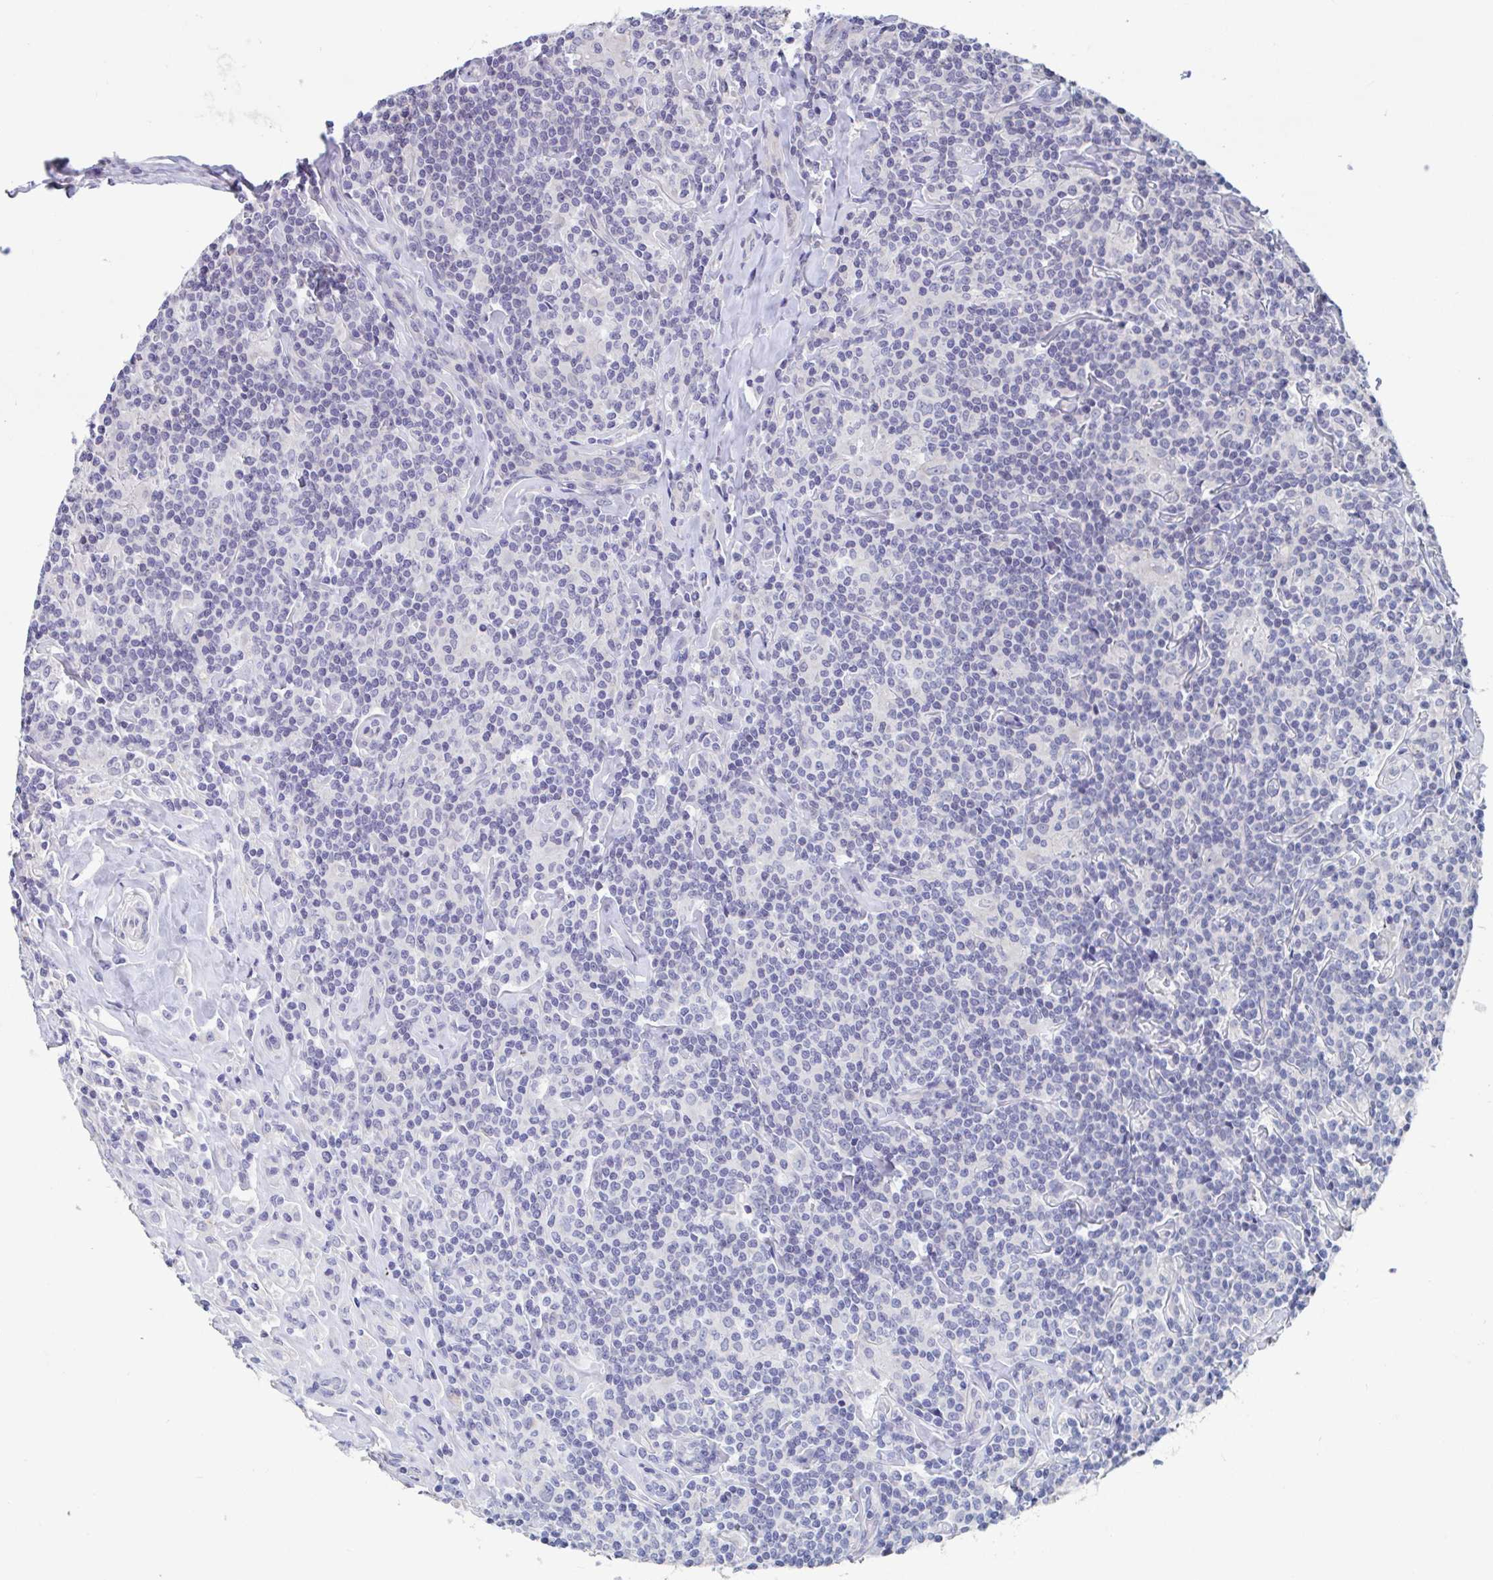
{"staining": {"intensity": "negative", "quantity": "none", "location": "none"}, "tissue": "lymphoma", "cell_type": "Tumor cells", "image_type": "cancer", "snomed": [{"axis": "morphology", "description": "Hodgkin's disease, NOS"}, {"axis": "morphology", "description": "Hodgkin's lymphoma, nodular sclerosis"}, {"axis": "topography", "description": "Lymph node"}], "caption": "A high-resolution photomicrograph shows immunohistochemistry (IHC) staining of Hodgkin's lymphoma, nodular sclerosis, which demonstrates no significant expression in tumor cells.", "gene": "UNKL", "patient": {"sex": "female", "age": 10}}